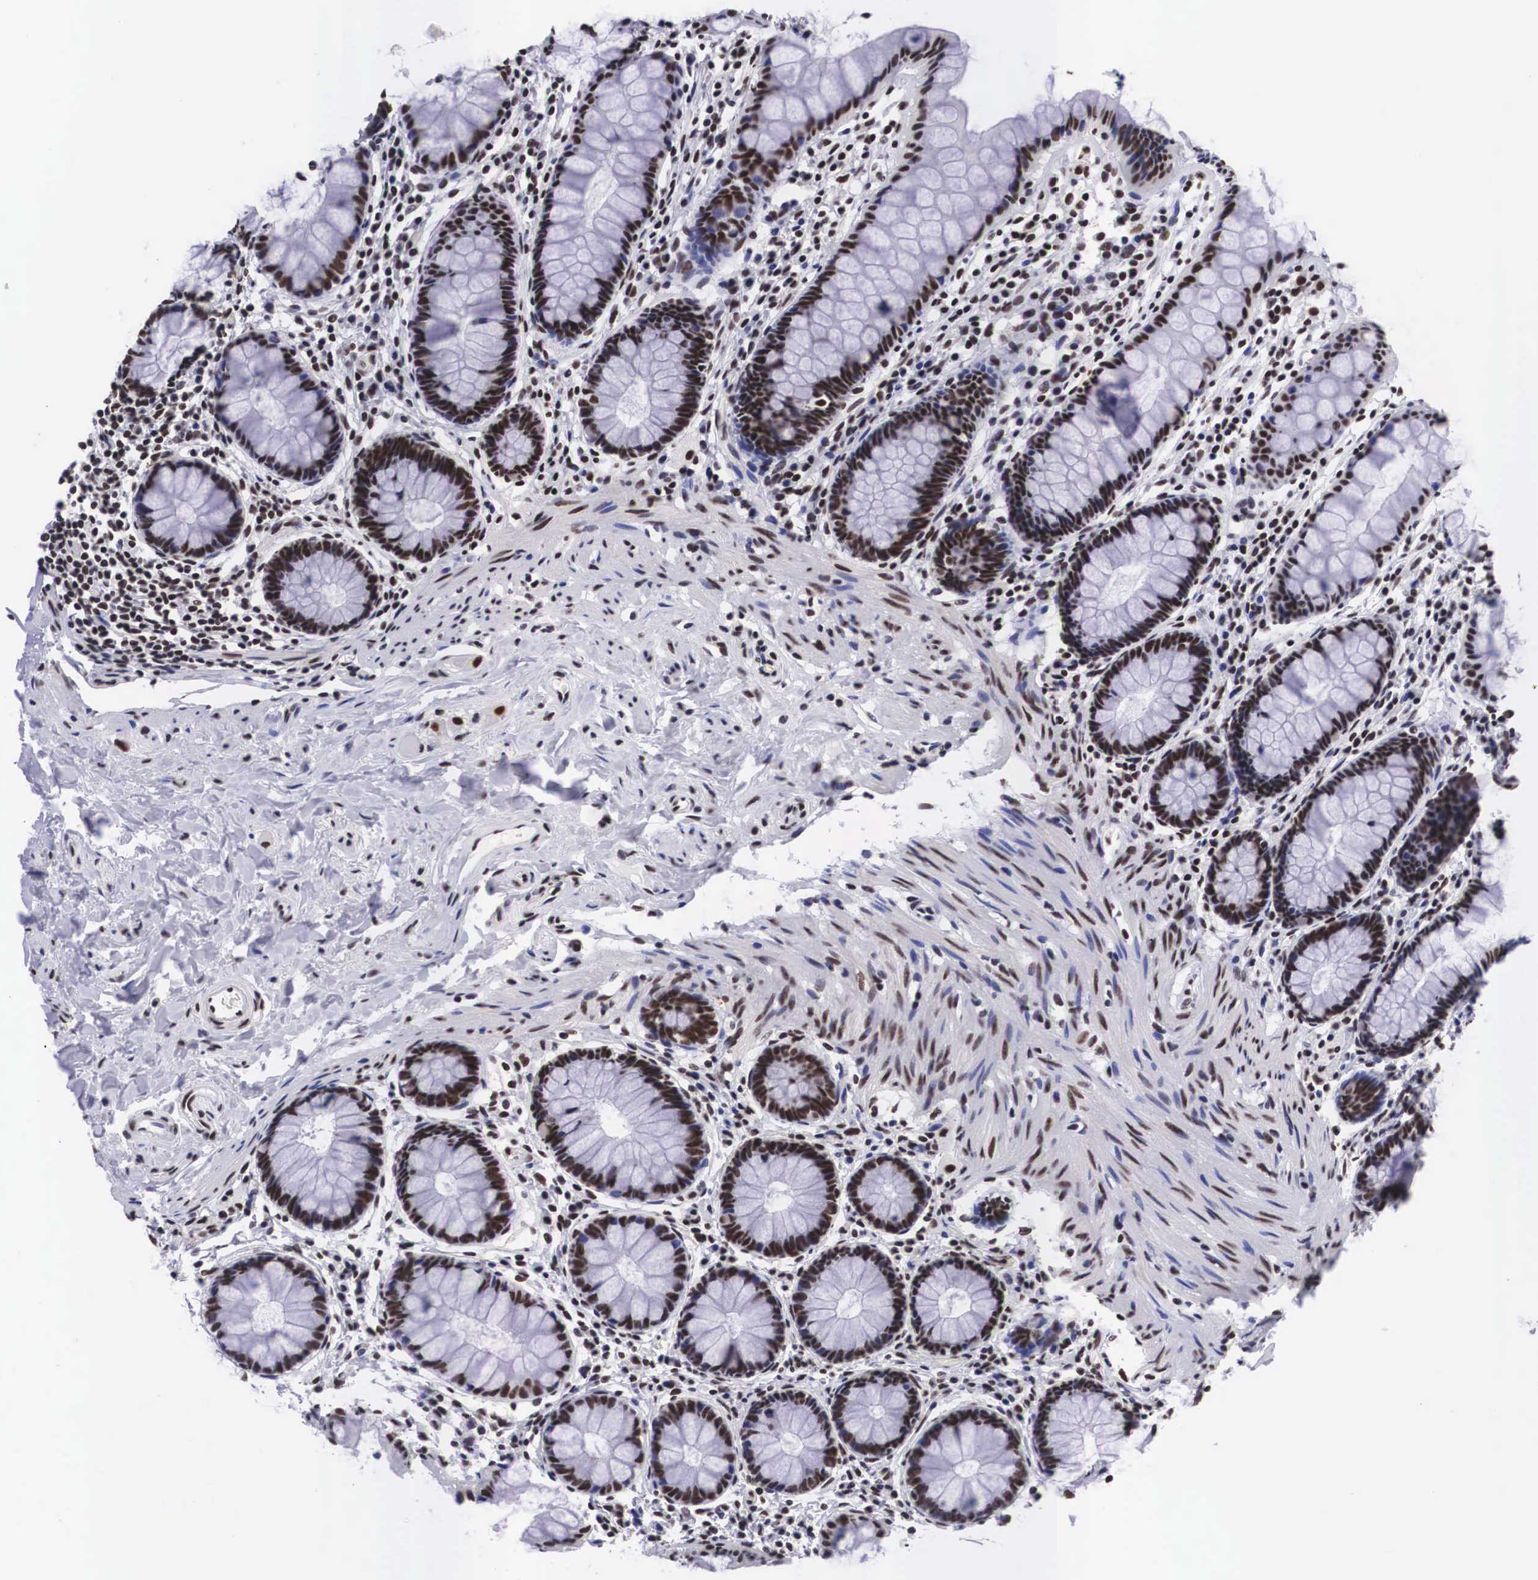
{"staining": {"intensity": "strong", "quantity": ">75%", "location": "nuclear"}, "tissue": "rectum", "cell_type": "Glandular cells", "image_type": "normal", "snomed": [{"axis": "morphology", "description": "Normal tissue, NOS"}, {"axis": "topography", "description": "Rectum"}], "caption": "An image showing strong nuclear positivity in about >75% of glandular cells in unremarkable rectum, as visualized by brown immunohistochemical staining.", "gene": "SF3A1", "patient": {"sex": "male", "age": 86}}